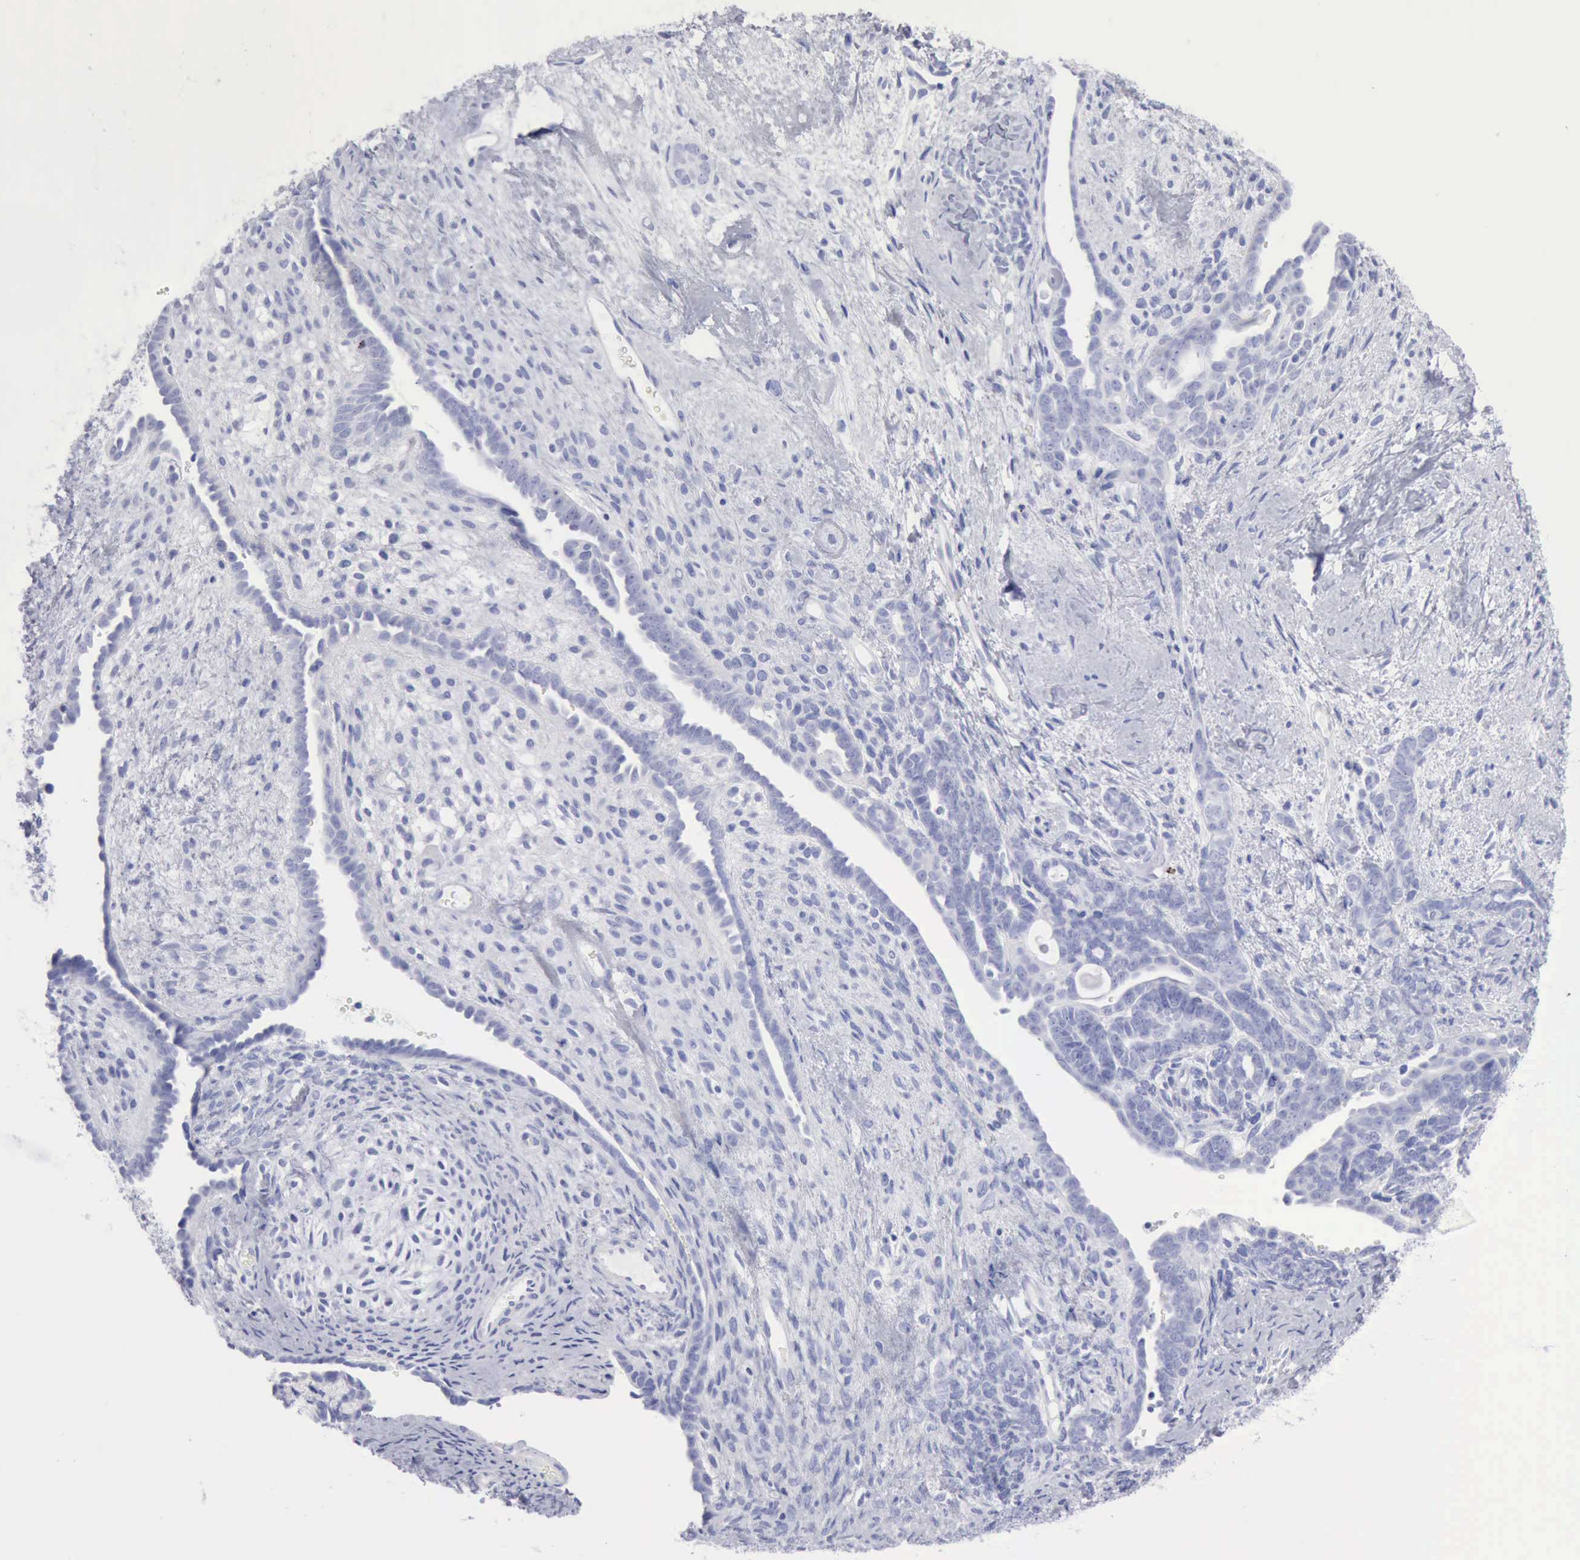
{"staining": {"intensity": "negative", "quantity": "none", "location": "none"}, "tissue": "endometrial cancer", "cell_type": "Tumor cells", "image_type": "cancer", "snomed": [{"axis": "morphology", "description": "Neoplasm, malignant, NOS"}, {"axis": "topography", "description": "Endometrium"}], "caption": "Protein analysis of endometrial cancer (malignant neoplasm) demonstrates no significant positivity in tumor cells.", "gene": "GZMB", "patient": {"sex": "female", "age": 74}}